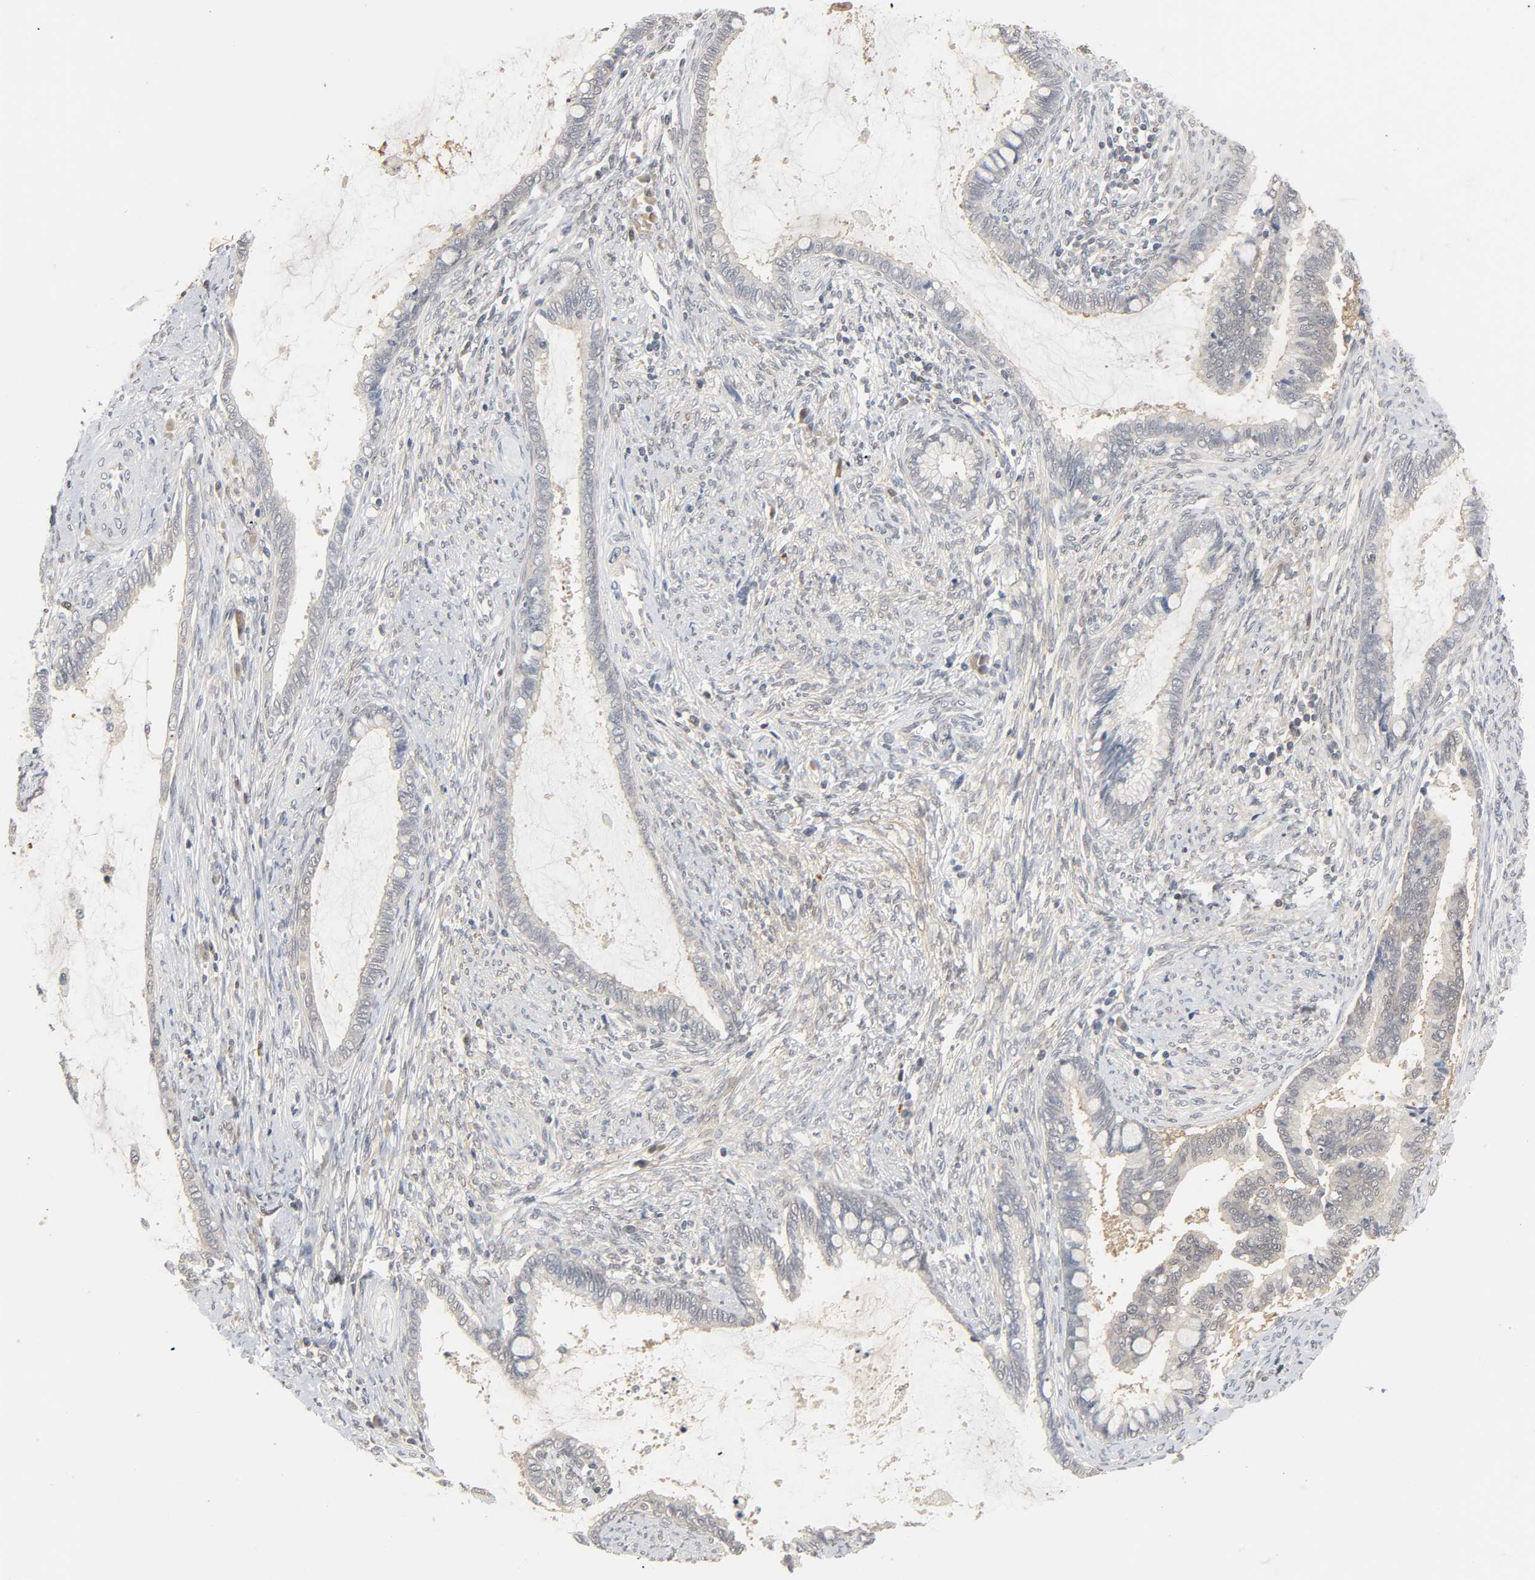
{"staining": {"intensity": "negative", "quantity": "none", "location": "none"}, "tissue": "cervical cancer", "cell_type": "Tumor cells", "image_type": "cancer", "snomed": [{"axis": "morphology", "description": "Adenocarcinoma, NOS"}, {"axis": "topography", "description": "Cervix"}], "caption": "The immunohistochemistry (IHC) image has no significant expression in tumor cells of cervical cancer (adenocarcinoma) tissue. (DAB (3,3'-diaminobenzidine) IHC, high magnification).", "gene": "MIF", "patient": {"sex": "female", "age": 44}}